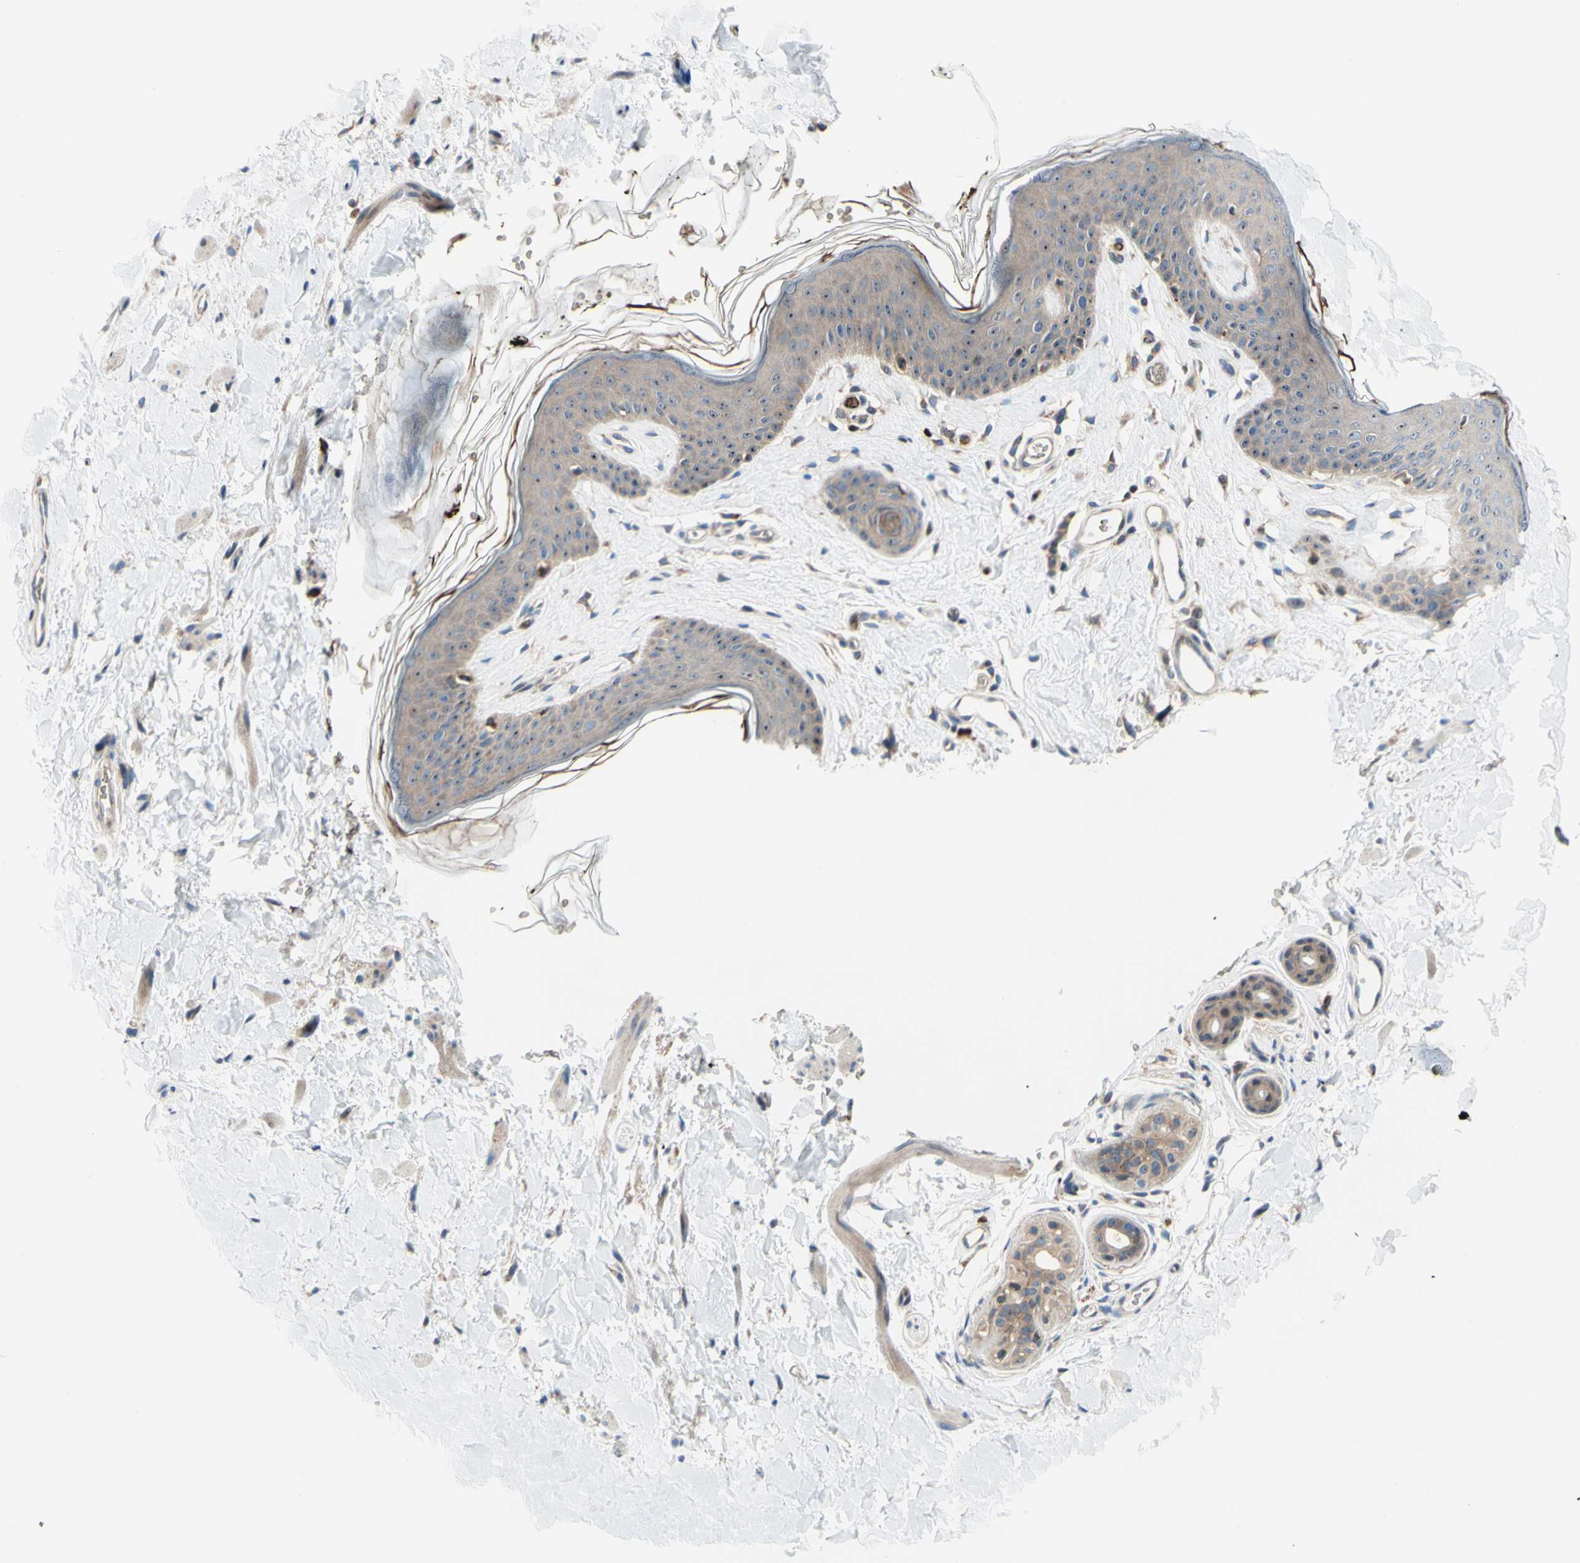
{"staining": {"intensity": "moderate", "quantity": "25%-75%", "location": "cytoplasmic/membranous,nuclear"}, "tissue": "skin", "cell_type": "Epidermal cells", "image_type": "normal", "snomed": [{"axis": "morphology", "description": "Normal tissue, NOS"}, {"axis": "morphology", "description": "Inflammation, NOS"}, {"axis": "topography", "description": "Vulva"}], "caption": "Immunohistochemical staining of unremarkable skin displays moderate cytoplasmic/membranous,nuclear protein staining in about 25%-75% of epidermal cells. (DAB = brown stain, brightfield microscopy at high magnification).", "gene": "USP9X", "patient": {"sex": "female", "age": 84}}